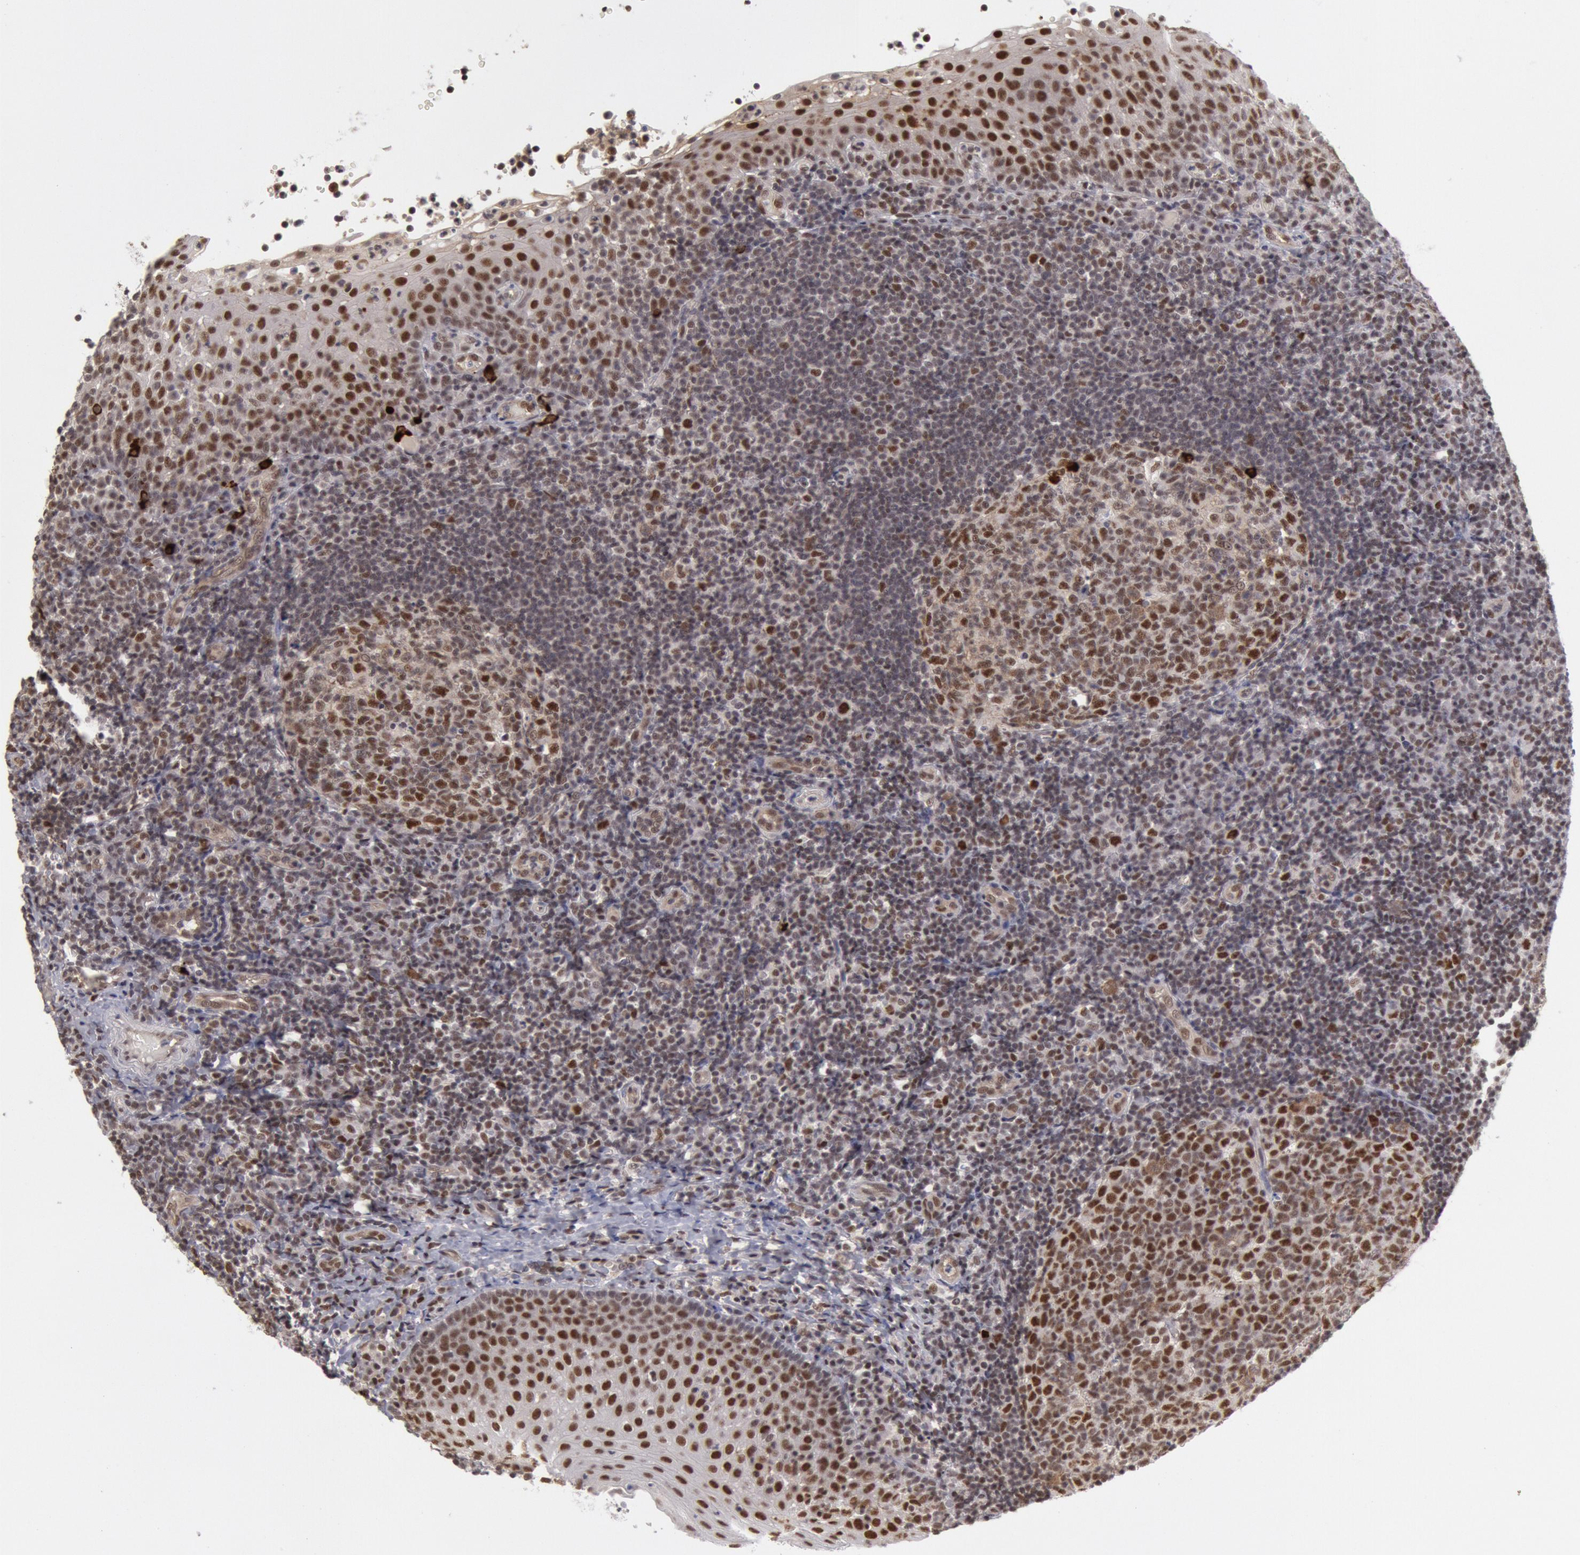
{"staining": {"intensity": "moderate", "quantity": "25%-75%", "location": "nuclear"}, "tissue": "tonsil", "cell_type": "Germinal center cells", "image_type": "normal", "snomed": [{"axis": "morphology", "description": "Normal tissue, NOS"}, {"axis": "topography", "description": "Tonsil"}], "caption": "The immunohistochemical stain shows moderate nuclear positivity in germinal center cells of benign tonsil.", "gene": "PPP4R3B", "patient": {"sex": "female", "age": 40}}